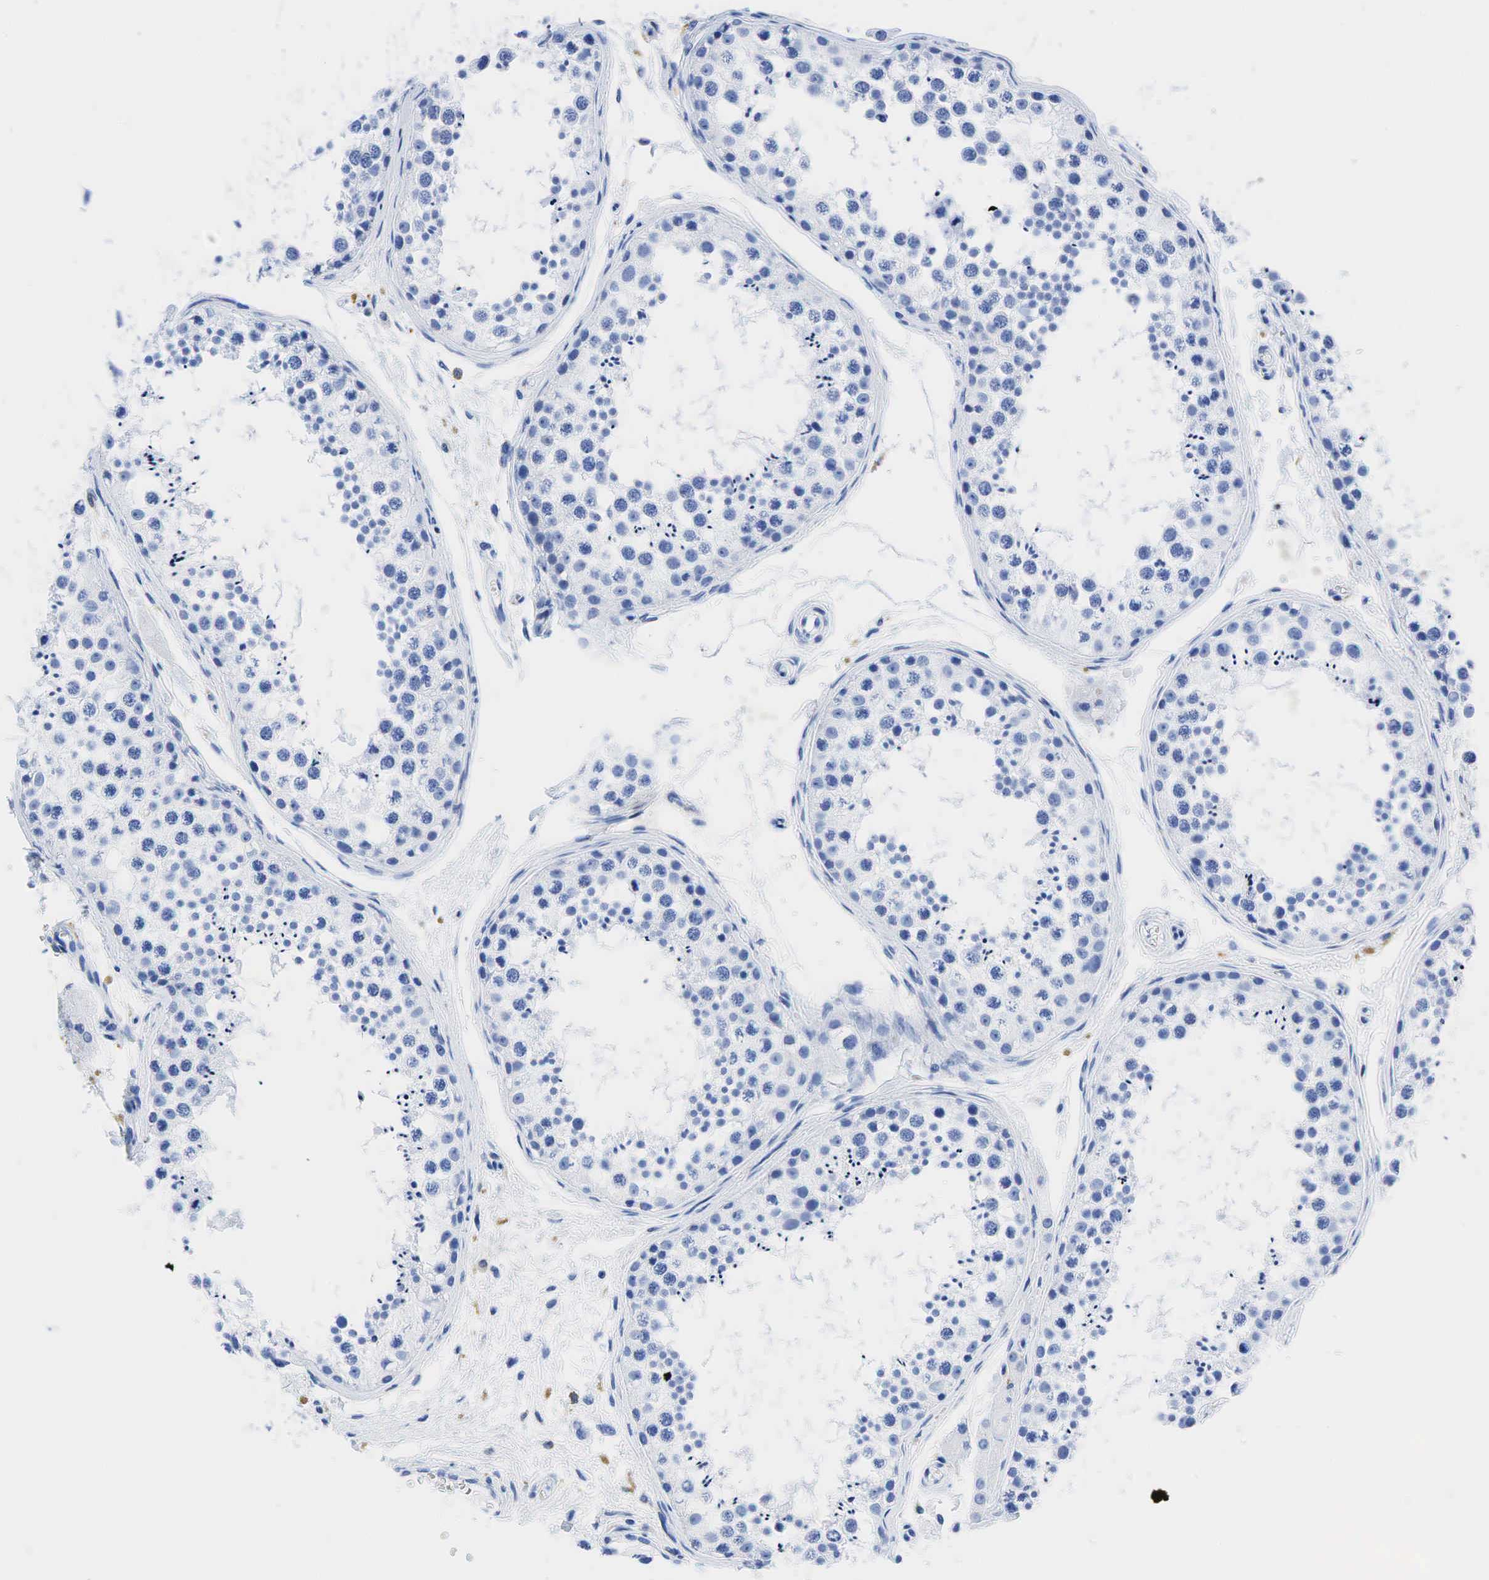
{"staining": {"intensity": "negative", "quantity": "none", "location": "none"}, "tissue": "testis", "cell_type": "Cells in seminiferous ducts", "image_type": "normal", "snomed": [{"axis": "morphology", "description": "Normal tissue, NOS"}, {"axis": "topography", "description": "Testis"}], "caption": "Immunohistochemical staining of unremarkable testis reveals no significant positivity in cells in seminiferous ducts. (Brightfield microscopy of DAB IHC at high magnification).", "gene": "CD68", "patient": {"sex": "male", "age": 57}}